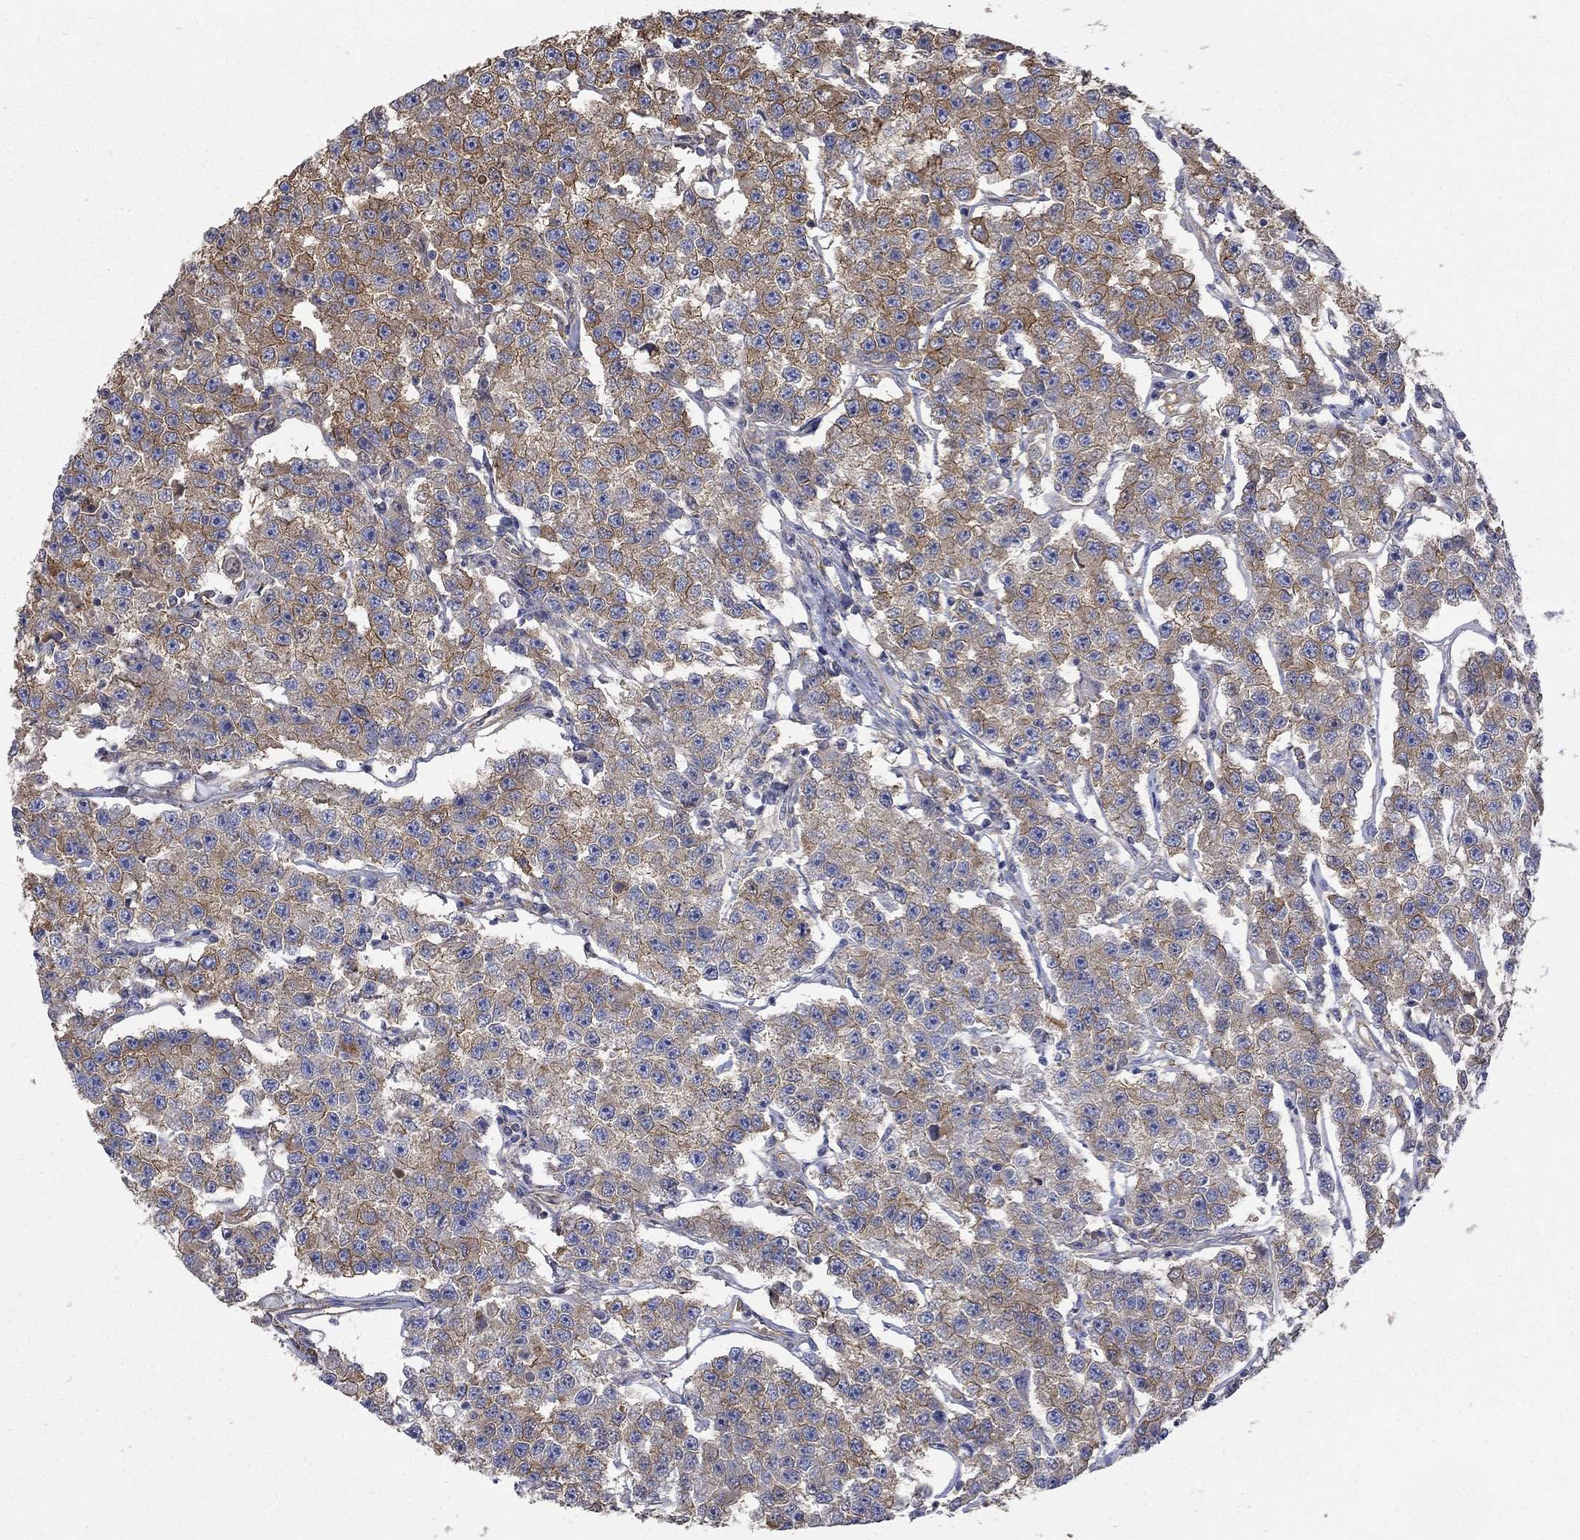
{"staining": {"intensity": "moderate", "quantity": "25%-75%", "location": "cytoplasmic/membranous"}, "tissue": "testis cancer", "cell_type": "Tumor cells", "image_type": "cancer", "snomed": [{"axis": "morphology", "description": "Seminoma, NOS"}, {"axis": "topography", "description": "Testis"}], "caption": "Immunohistochemistry micrograph of seminoma (testis) stained for a protein (brown), which shows medium levels of moderate cytoplasmic/membranous expression in approximately 25%-75% of tumor cells.", "gene": "DPYSL2", "patient": {"sex": "male", "age": 59}}